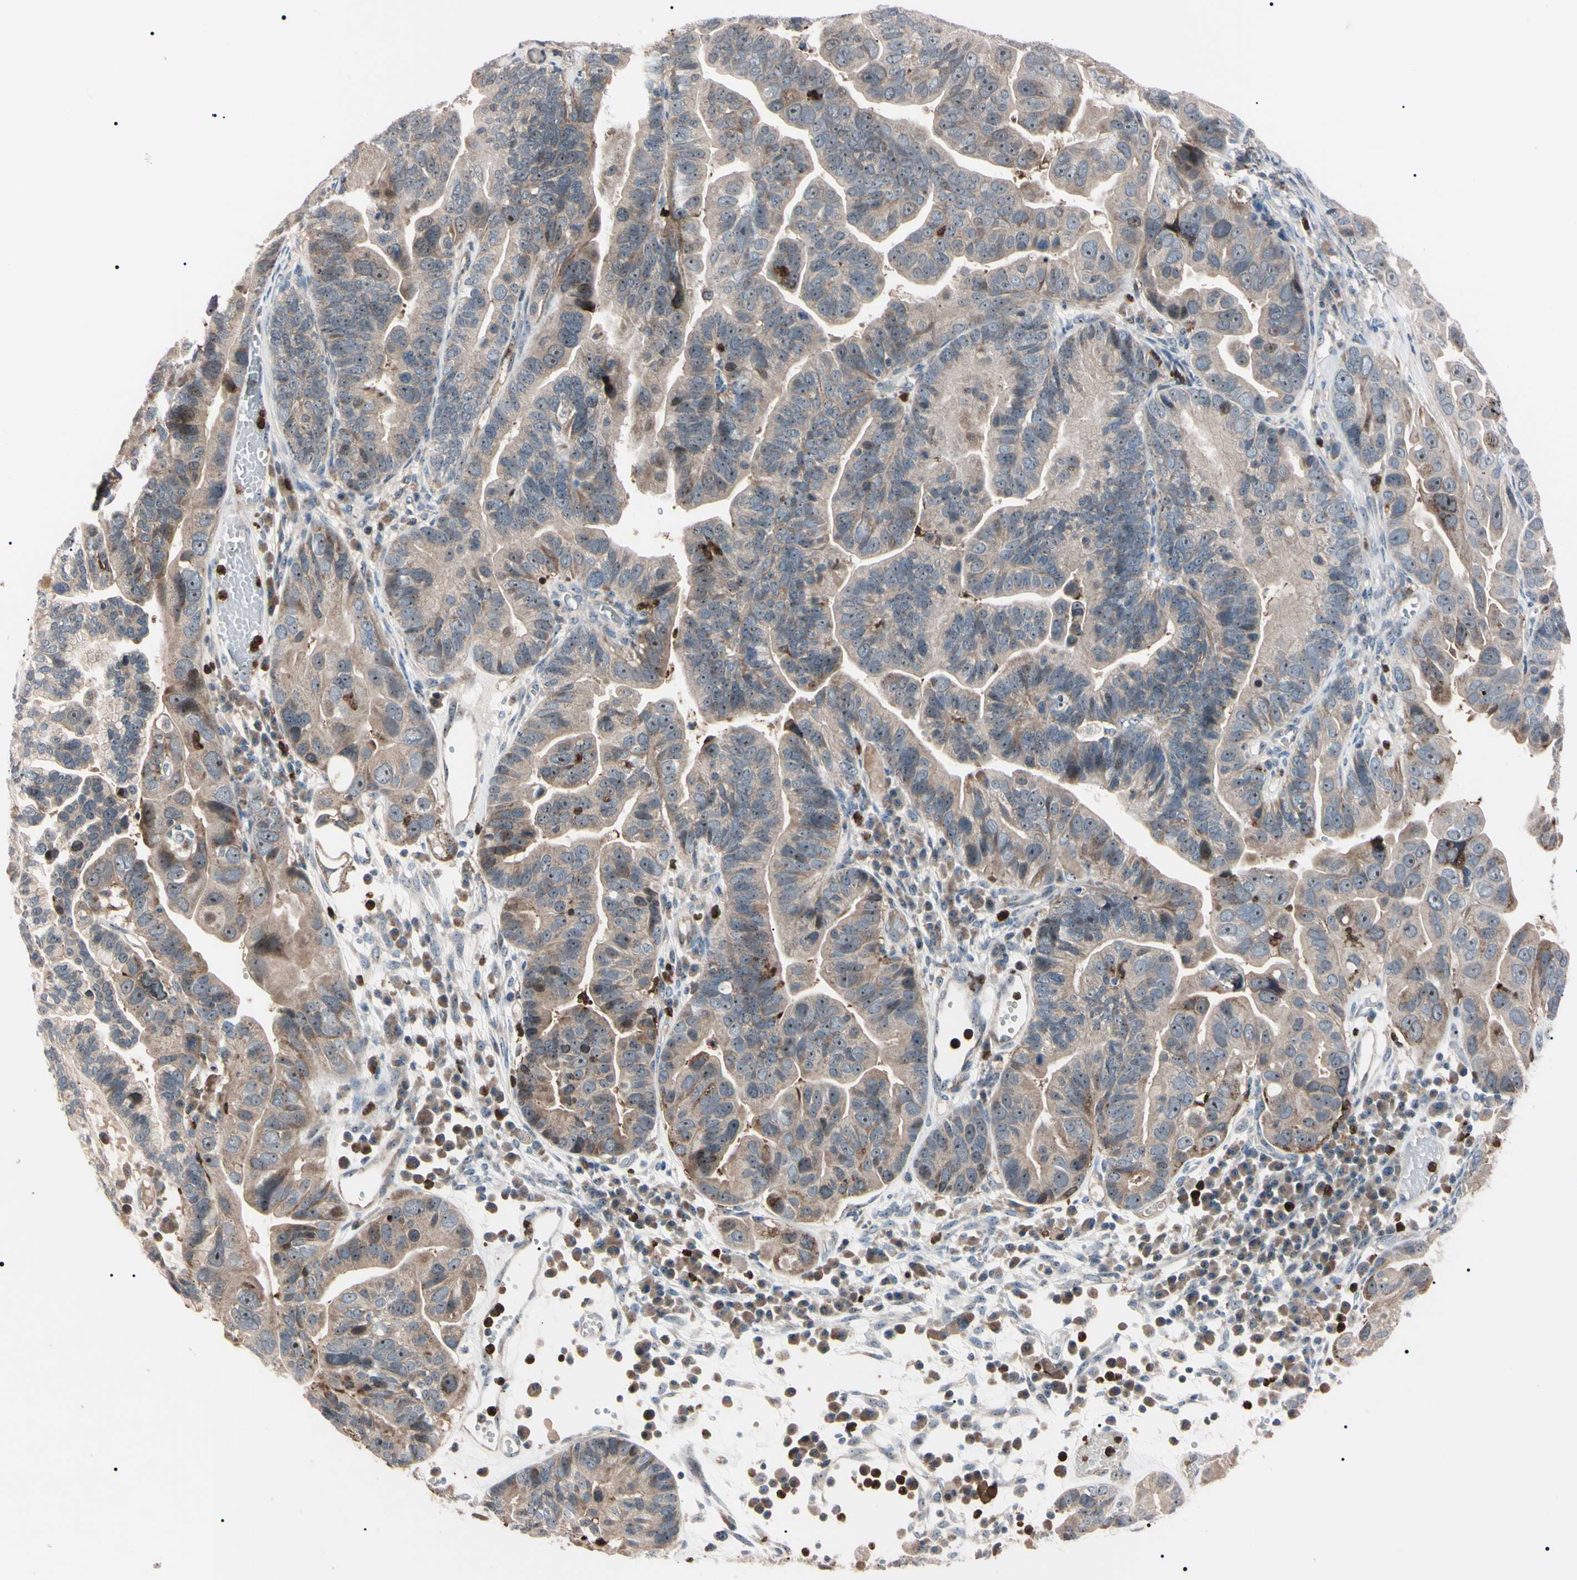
{"staining": {"intensity": "weak", "quantity": ">75%", "location": "cytoplasmic/membranous"}, "tissue": "ovarian cancer", "cell_type": "Tumor cells", "image_type": "cancer", "snomed": [{"axis": "morphology", "description": "Cystadenocarcinoma, serous, NOS"}, {"axis": "topography", "description": "Ovary"}], "caption": "Weak cytoplasmic/membranous staining is identified in about >75% of tumor cells in ovarian cancer (serous cystadenocarcinoma). (DAB IHC with brightfield microscopy, high magnification).", "gene": "TRAF5", "patient": {"sex": "female", "age": 56}}